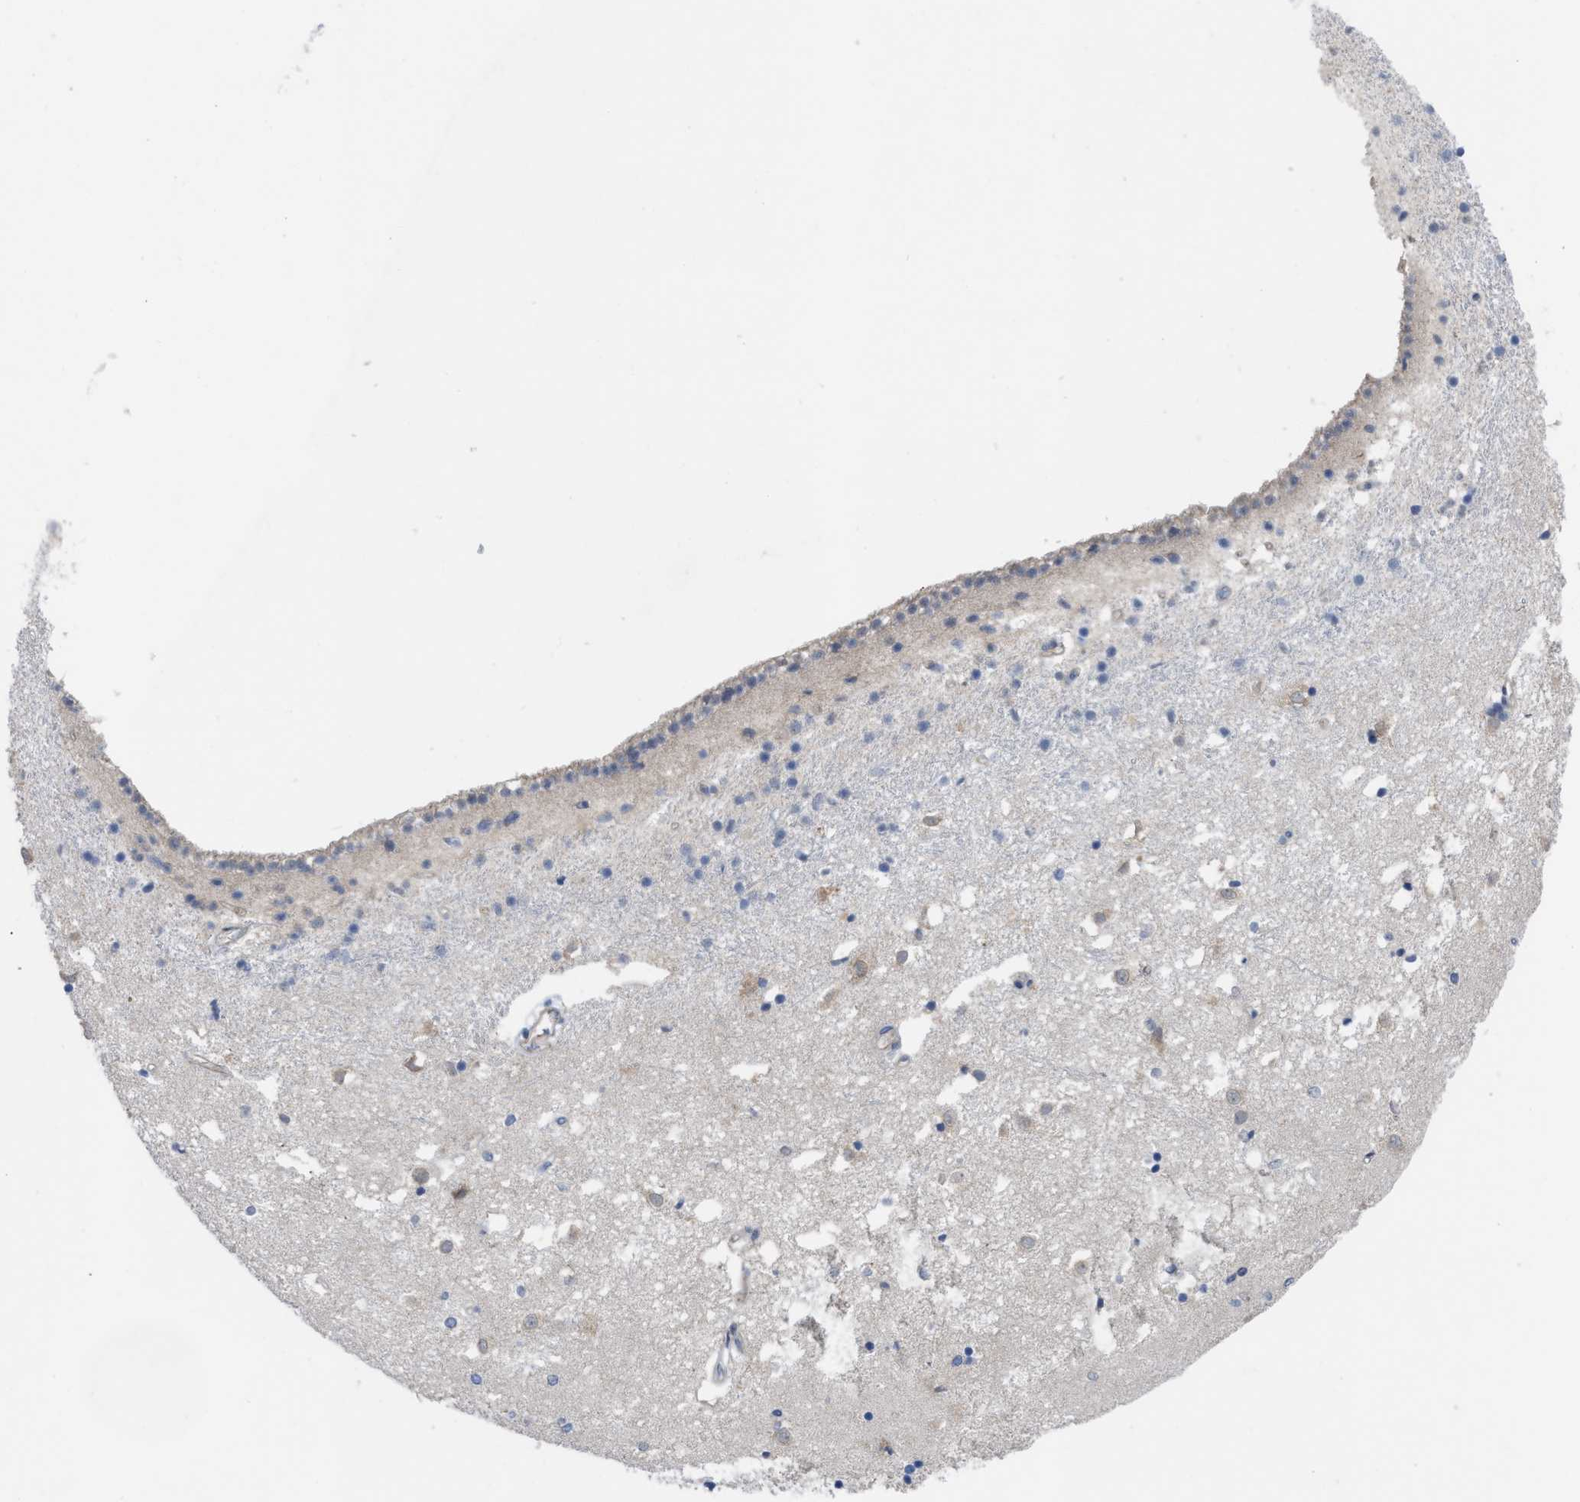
{"staining": {"intensity": "moderate", "quantity": "<25%", "location": "cytoplasmic/membranous"}, "tissue": "caudate", "cell_type": "Glial cells", "image_type": "normal", "snomed": [{"axis": "morphology", "description": "Normal tissue, NOS"}, {"axis": "topography", "description": "Lateral ventricle wall"}], "caption": "Moderate cytoplasmic/membranous protein staining is seen in about <25% of glial cells in caudate.", "gene": "LDAF1", "patient": {"sex": "male", "age": 45}}